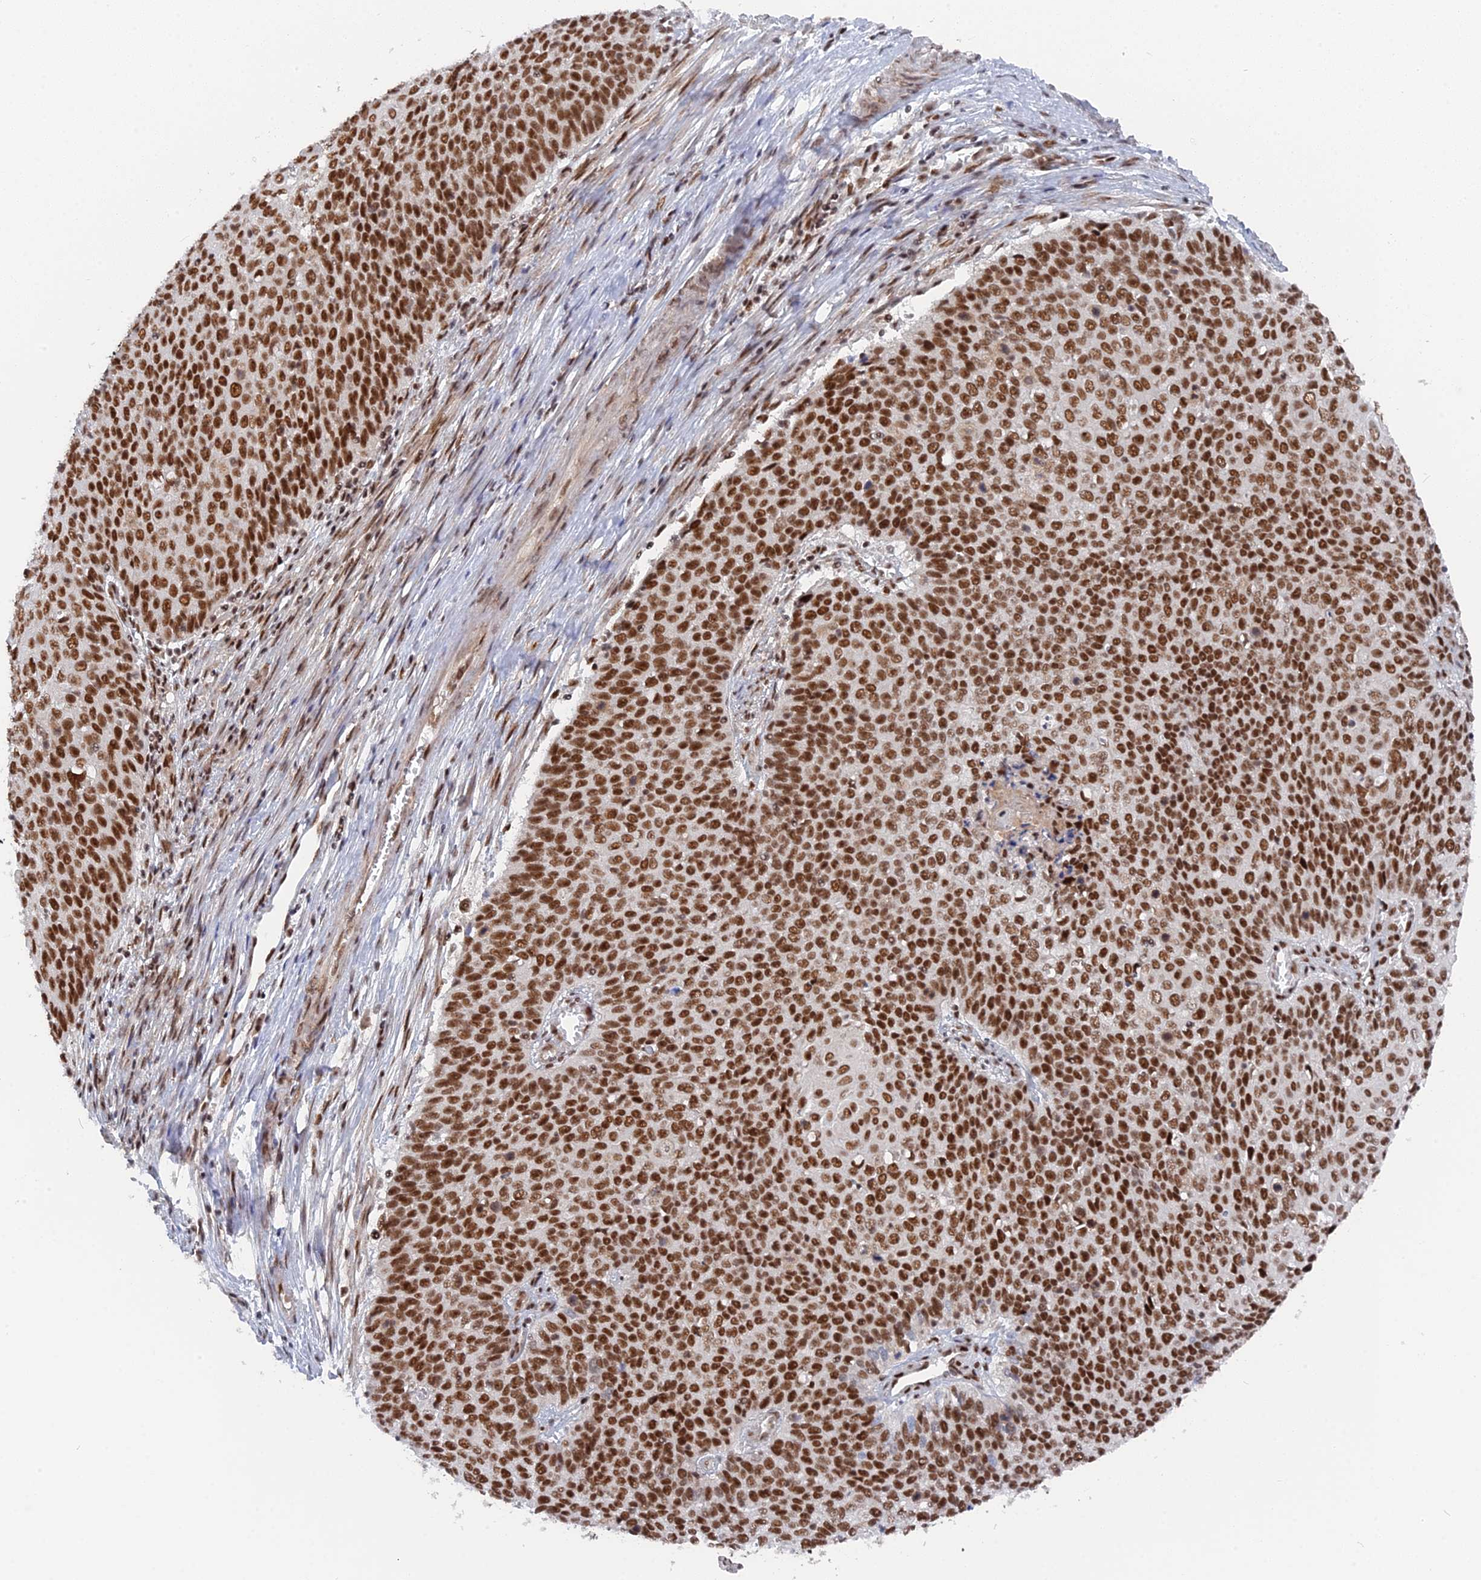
{"staining": {"intensity": "strong", "quantity": ">75%", "location": "nuclear"}, "tissue": "cervical cancer", "cell_type": "Tumor cells", "image_type": "cancer", "snomed": [{"axis": "morphology", "description": "Squamous cell carcinoma, NOS"}, {"axis": "topography", "description": "Cervix"}], "caption": "Immunohistochemical staining of human cervical cancer (squamous cell carcinoma) displays high levels of strong nuclear positivity in approximately >75% of tumor cells.", "gene": "CCDC85A", "patient": {"sex": "female", "age": 39}}